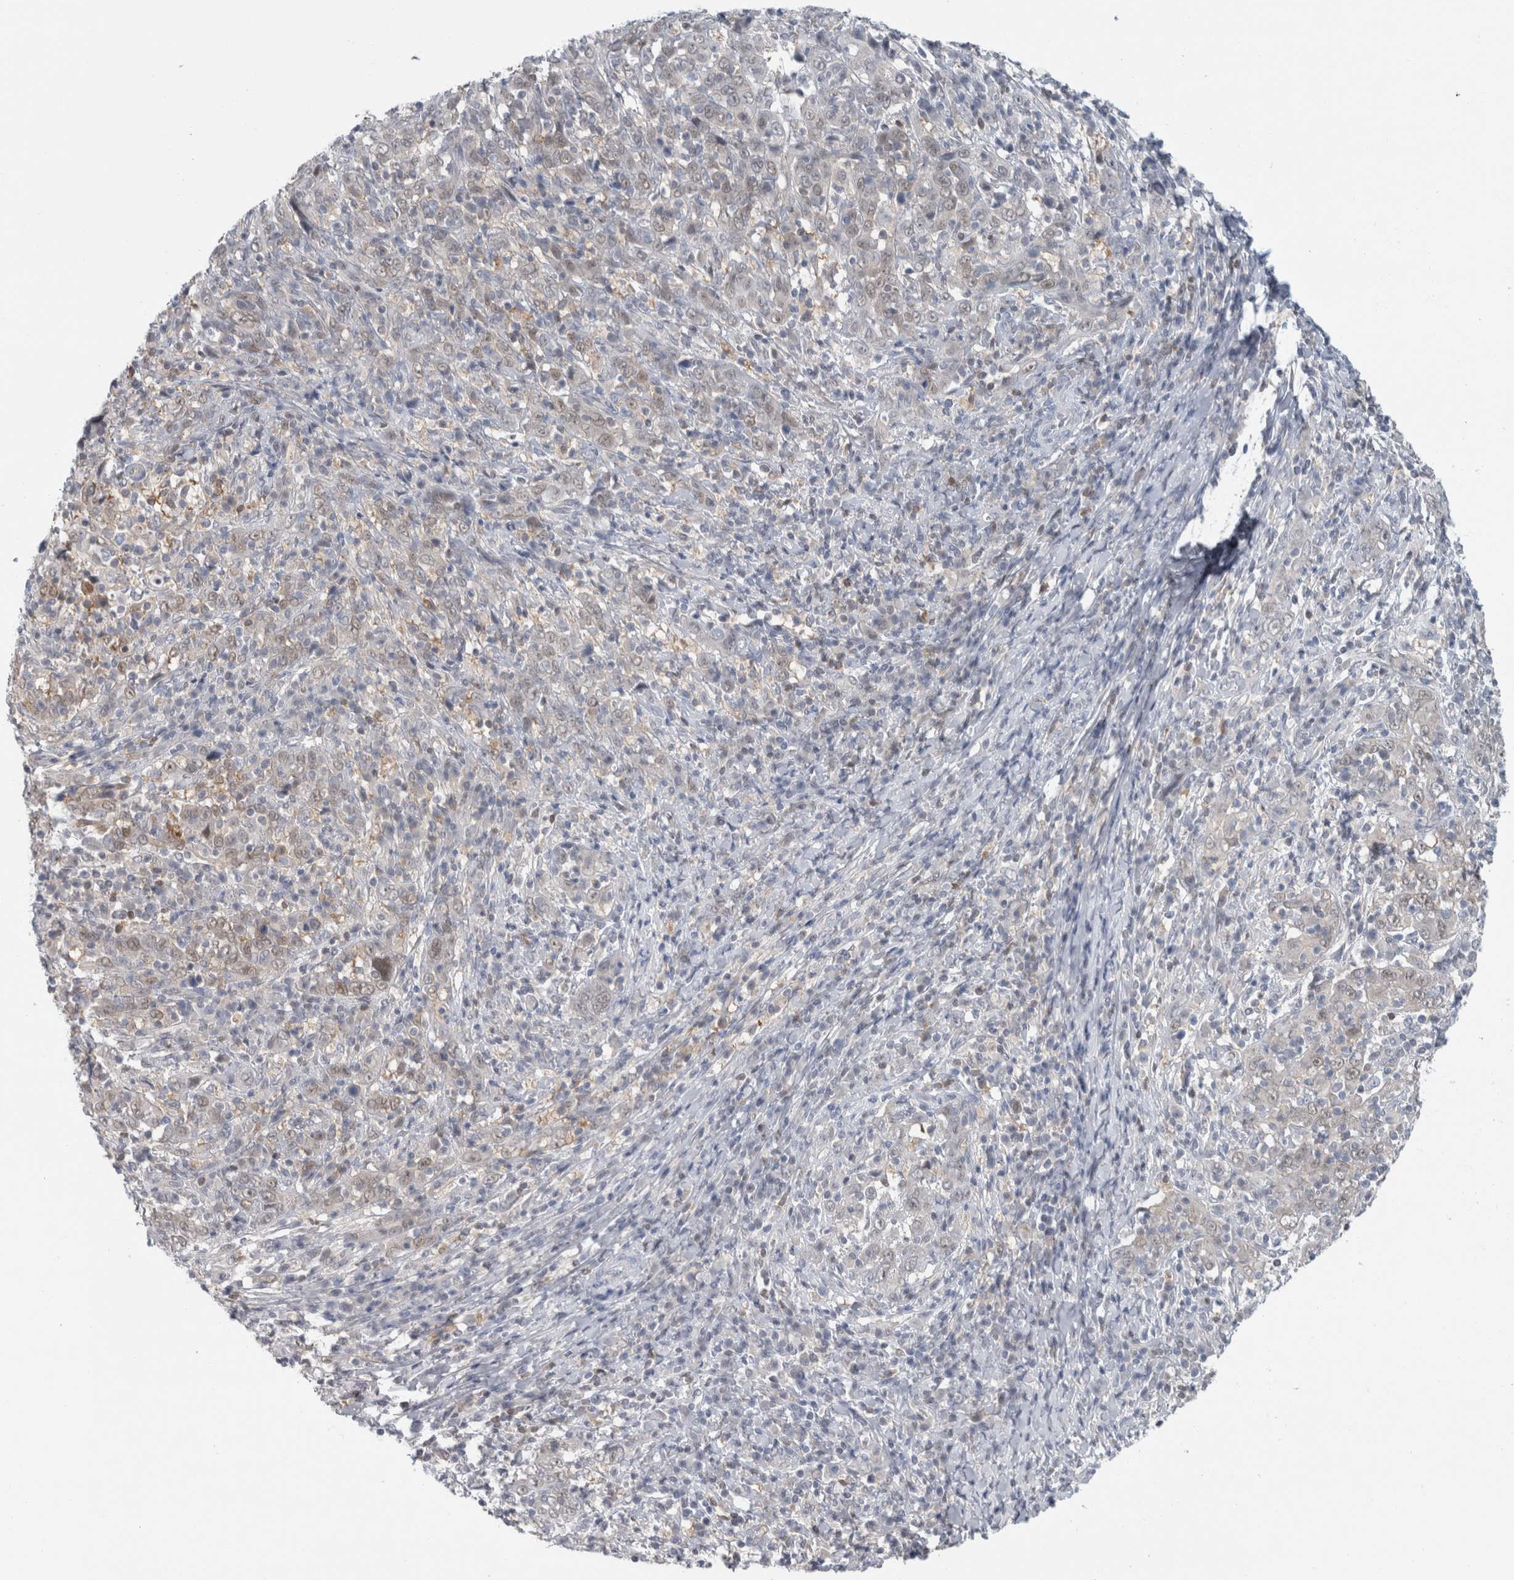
{"staining": {"intensity": "weak", "quantity": "<25%", "location": "cytoplasmic/membranous"}, "tissue": "cervical cancer", "cell_type": "Tumor cells", "image_type": "cancer", "snomed": [{"axis": "morphology", "description": "Squamous cell carcinoma, NOS"}, {"axis": "topography", "description": "Cervix"}], "caption": "This histopathology image is of cervical squamous cell carcinoma stained with immunohistochemistry to label a protein in brown with the nuclei are counter-stained blue. There is no positivity in tumor cells.", "gene": "CASP6", "patient": {"sex": "female", "age": 46}}